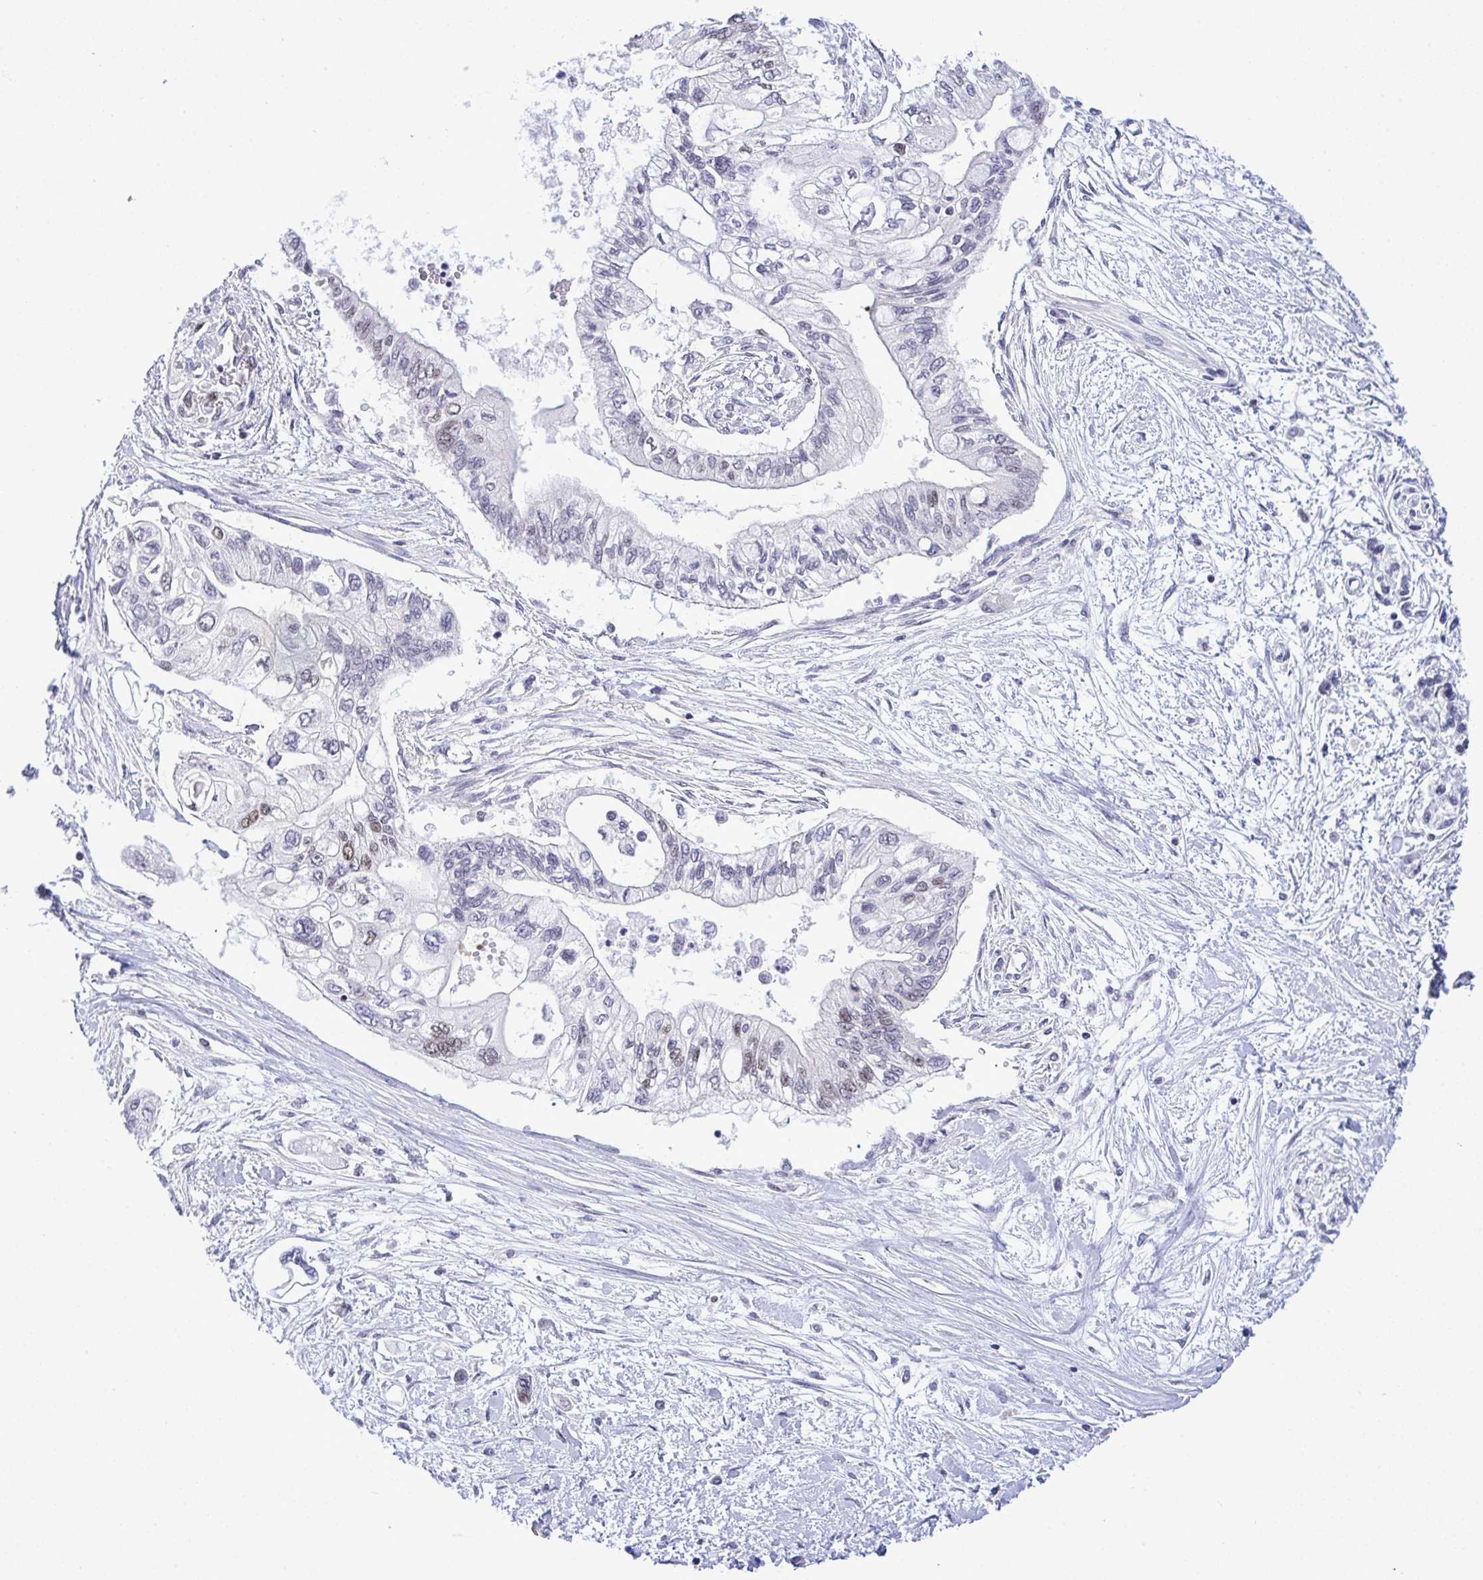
{"staining": {"intensity": "negative", "quantity": "none", "location": "none"}, "tissue": "pancreatic cancer", "cell_type": "Tumor cells", "image_type": "cancer", "snomed": [{"axis": "morphology", "description": "Adenocarcinoma, NOS"}, {"axis": "topography", "description": "Pancreas"}], "caption": "DAB (3,3'-diaminobenzidine) immunohistochemical staining of human pancreatic cancer (adenocarcinoma) exhibits no significant expression in tumor cells.", "gene": "RFC4", "patient": {"sex": "female", "age": 77}}